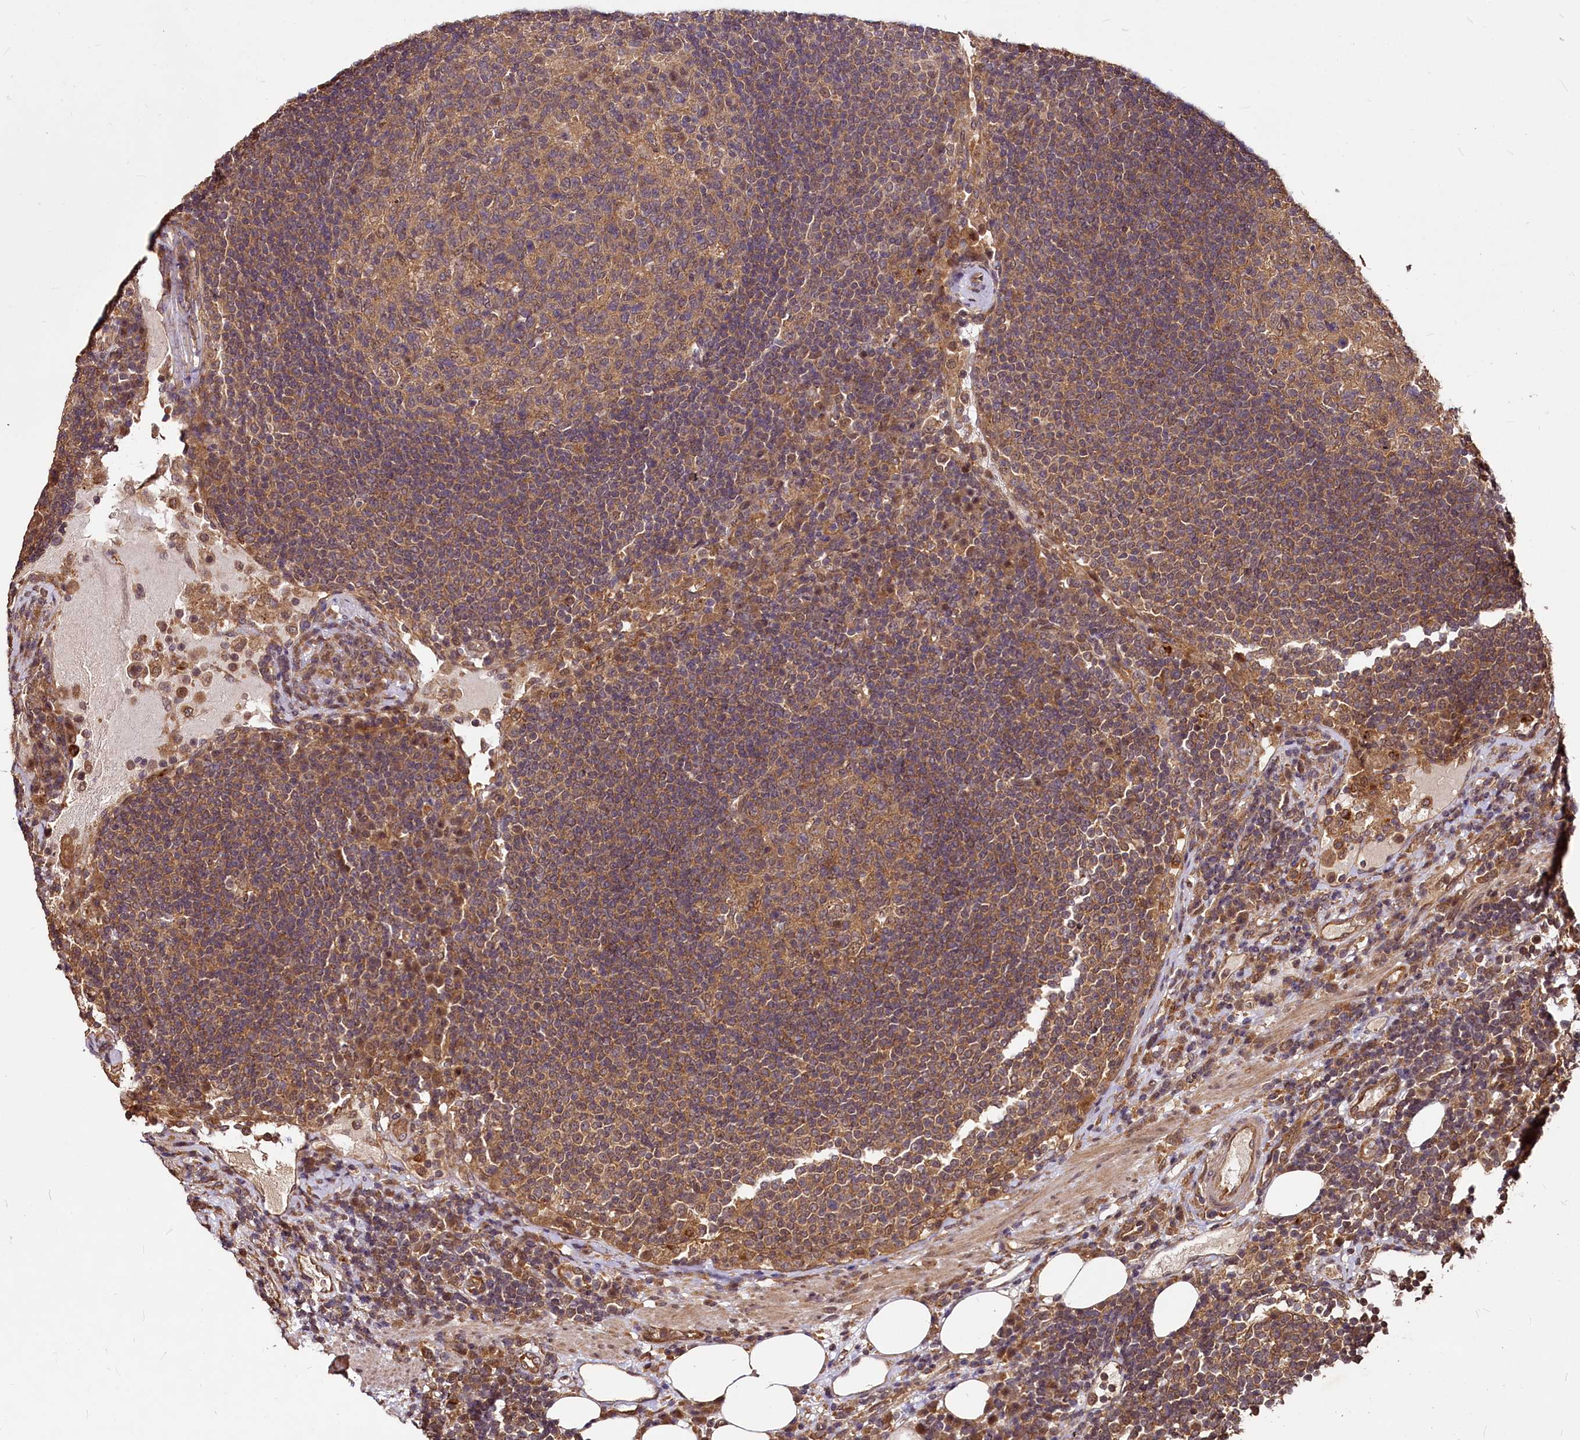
{"staining": {"intensity": "weak", "quantity": ">75%", "location": "cytoplasmic/membranous"}, "tissue": "lymph node", "cell_type": "Germinal center cells", "image_type": "normal", "snomed": [{"axis": "morphology", "description": "Normal tissue, NOS"}, {"axis": "topography", "description": "Lymph node"}], "caption": "There is low levels of weak cytoplasmic/membranous positivity in germinal center cells of benign lymph node, as demonstrated by immunohistochemical staining (brown color).", "gene": "VPS51", "patient": {"sex": "female", "age": 53}}